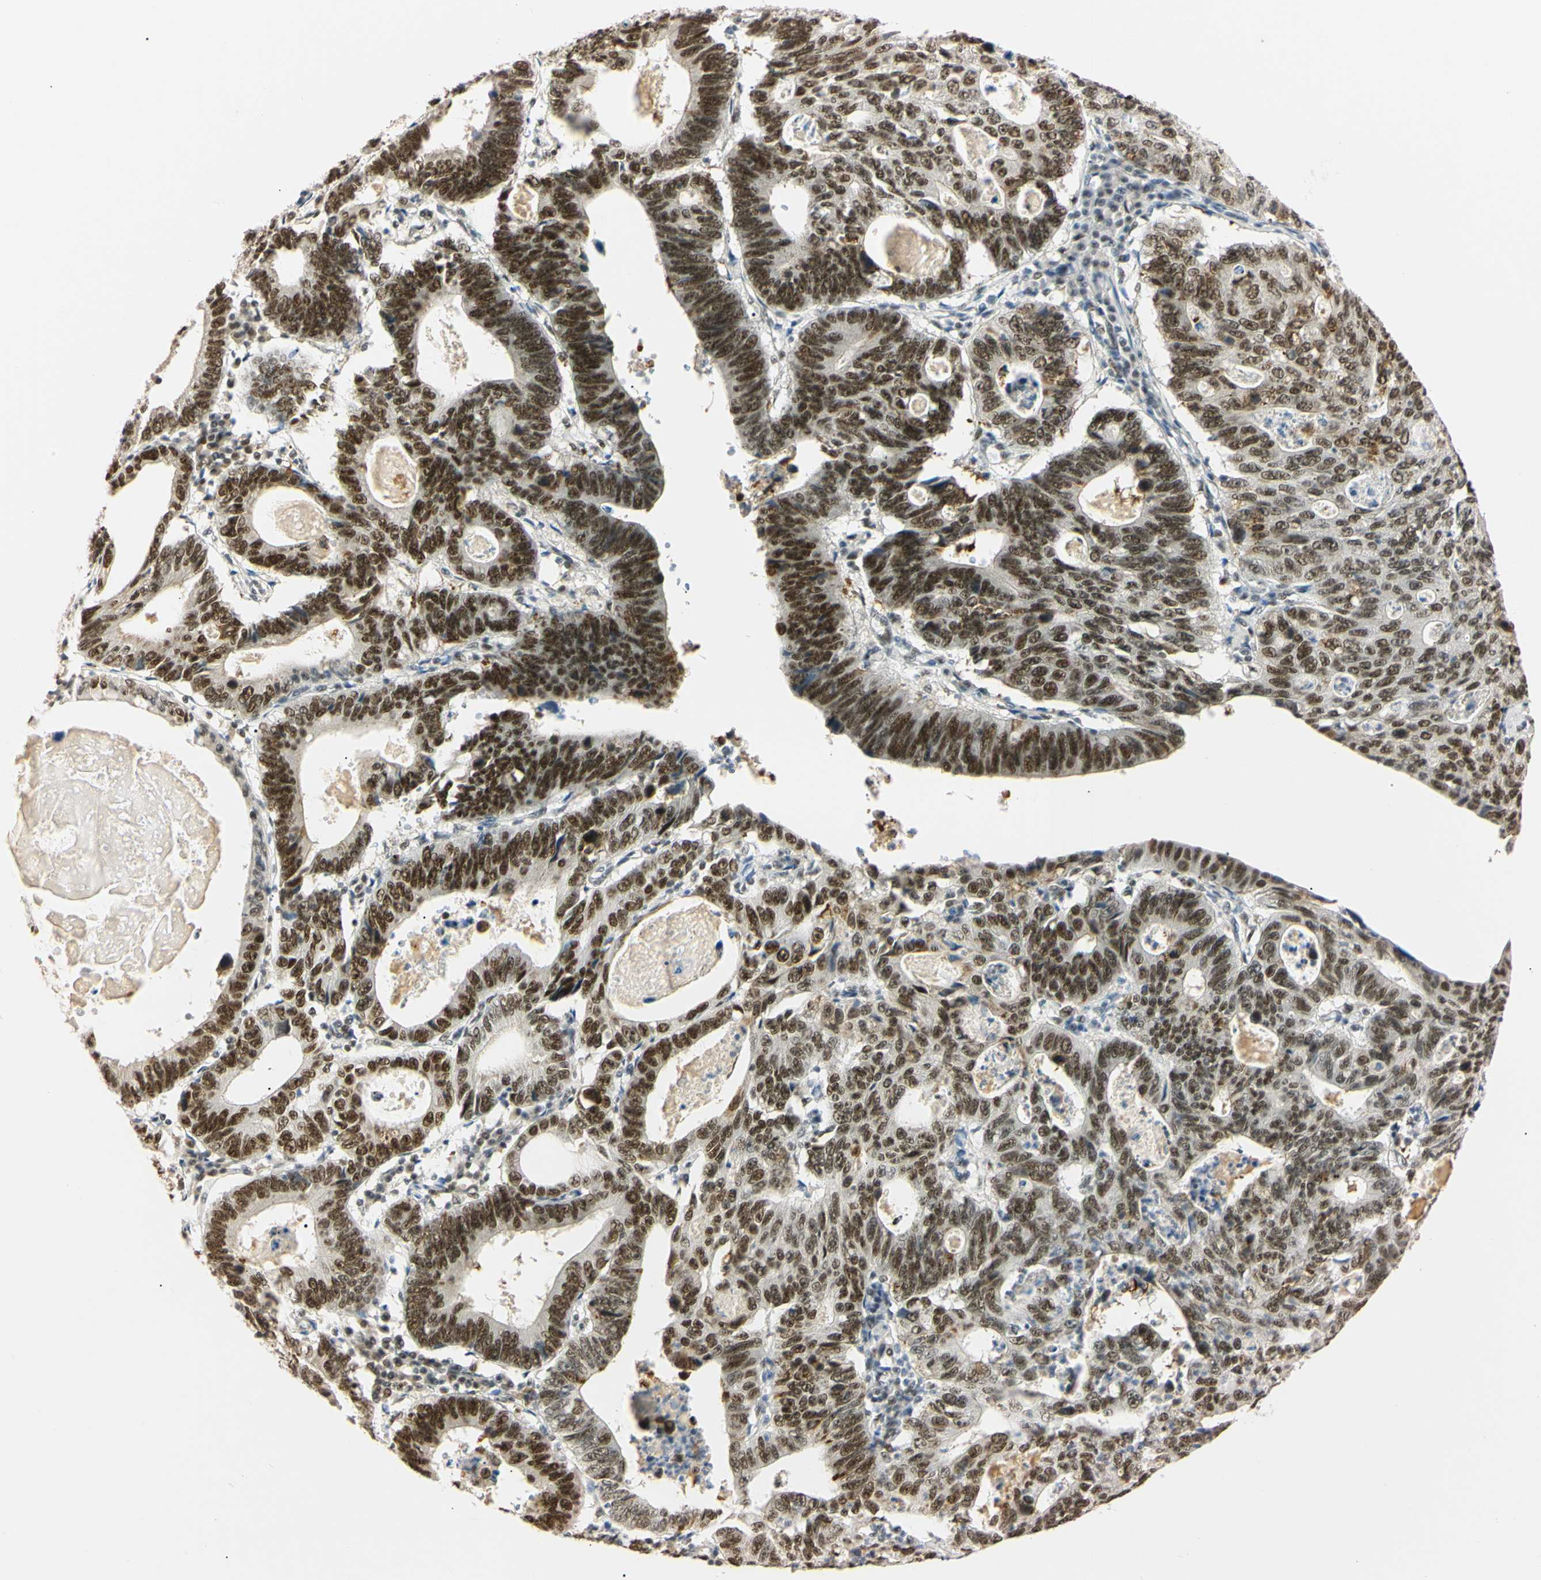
{"staining": {"intensity": "strong", "quantity": ">75%", "location": "nuclear"}, "tissue": "stomach cancer", "cell_type": "Tumor cells", "image_type": "cancer", "snomed": [{"axis": "morphology", "description": "Adenocarcinoma, NOS"}, {"axis": "topography", "description": "Stomach"}], "caption": "Tumor cells exhibit high levels of strong nuclear staining in about >75% of cells in human stomach adenocarcinoma. (IHC, brightfield microscopy, high magnification).", "gene": "ZNF134", "patient": {"sex": "male", "age": 59}}